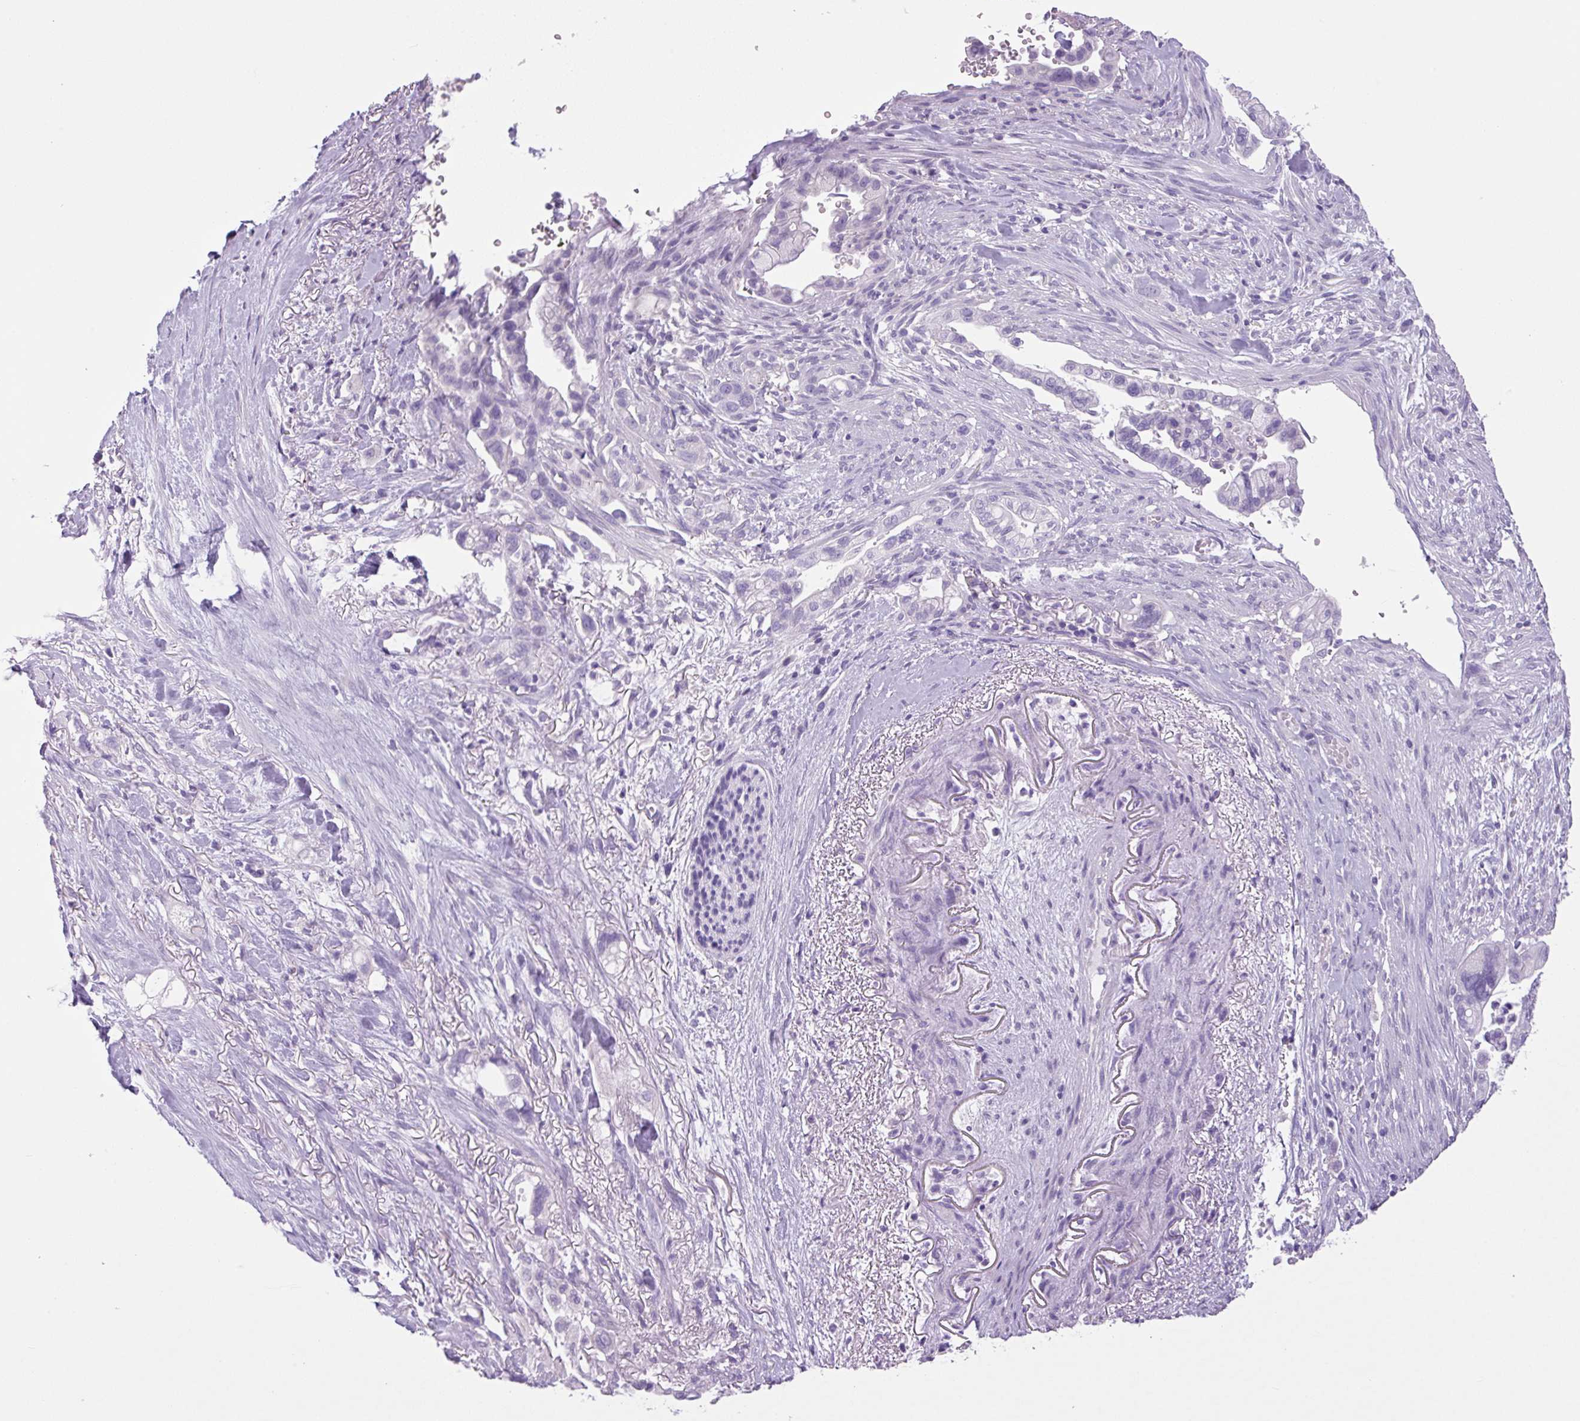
{"staining": {"intensity": "negative", "quantity": "none", "location": "none"}, "tissue": "pancreatic cancer", "cell_type": "Tumor cells", "image_type": "cancer", "snomed": [{"axis": "morphology", "description": "Adenocarcinoma, NOS"}, {"axis": "topography", "description": "Pancreas"}], "caption": "Immunohistochemistry (IHC) of pancreatic adenocarcinoma displays no staining in tumor cells.", "gene": "CHGA", "patient": {"sex": "male", "age": 44}}